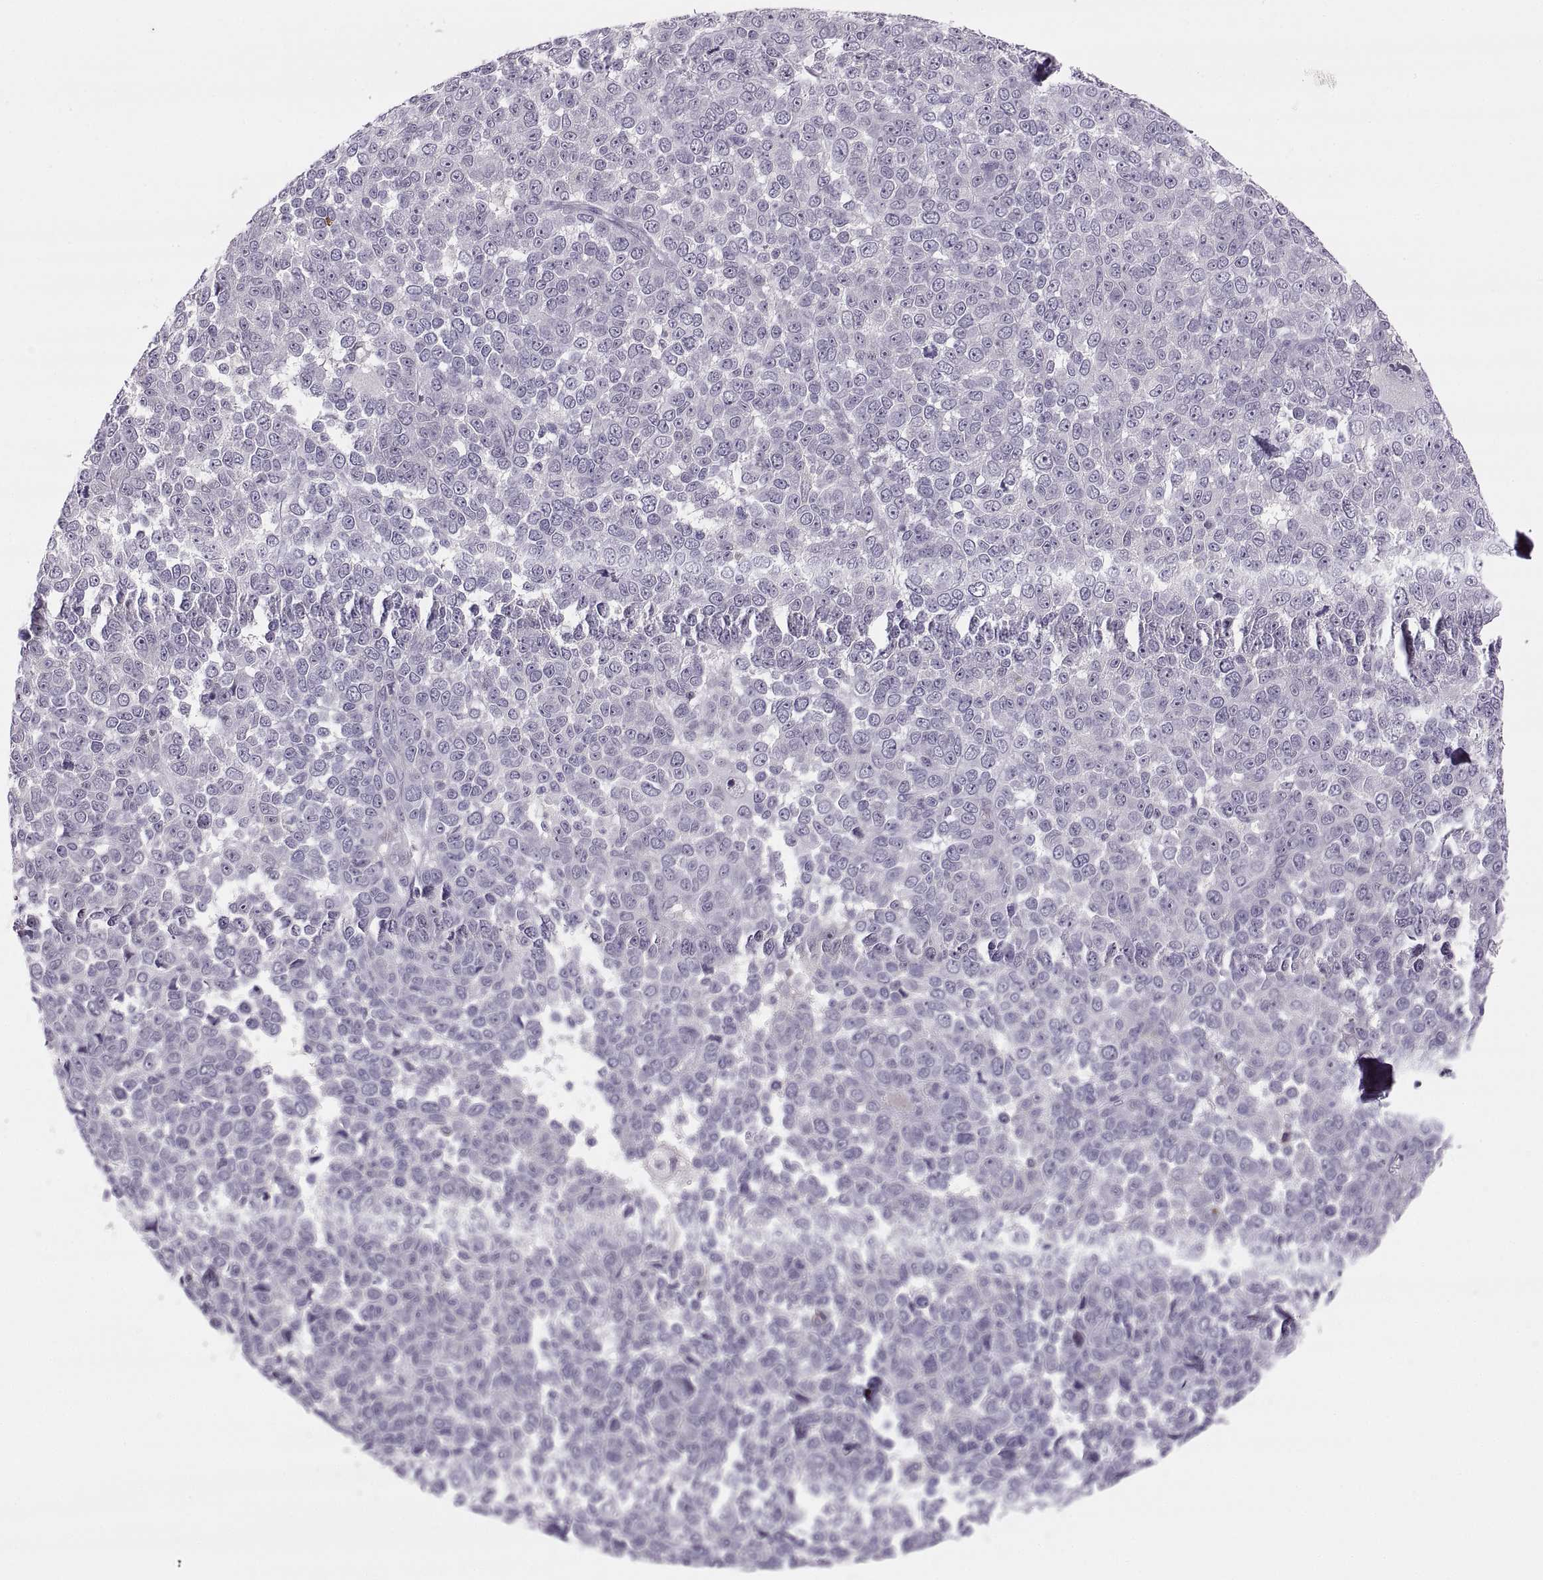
{"staining": {"intensity": "negative", "quantity": "none", "location": "none"}, "tissue": "melanoma", "cell_type": "Tumor cells", "image_type": "cancer", "snomed": [{"axis": "morphology", "description": "Malignant melanoma, NOS"}, {"axis": "topography", "description": "Skin"}], "caption": "IHC photomicrograph of human melanoma stained for a protein (brown), which demonstrates no staining in tumor cells.", "gene": "CHCT1", "patient": {"sex": "female", "age": 95}}